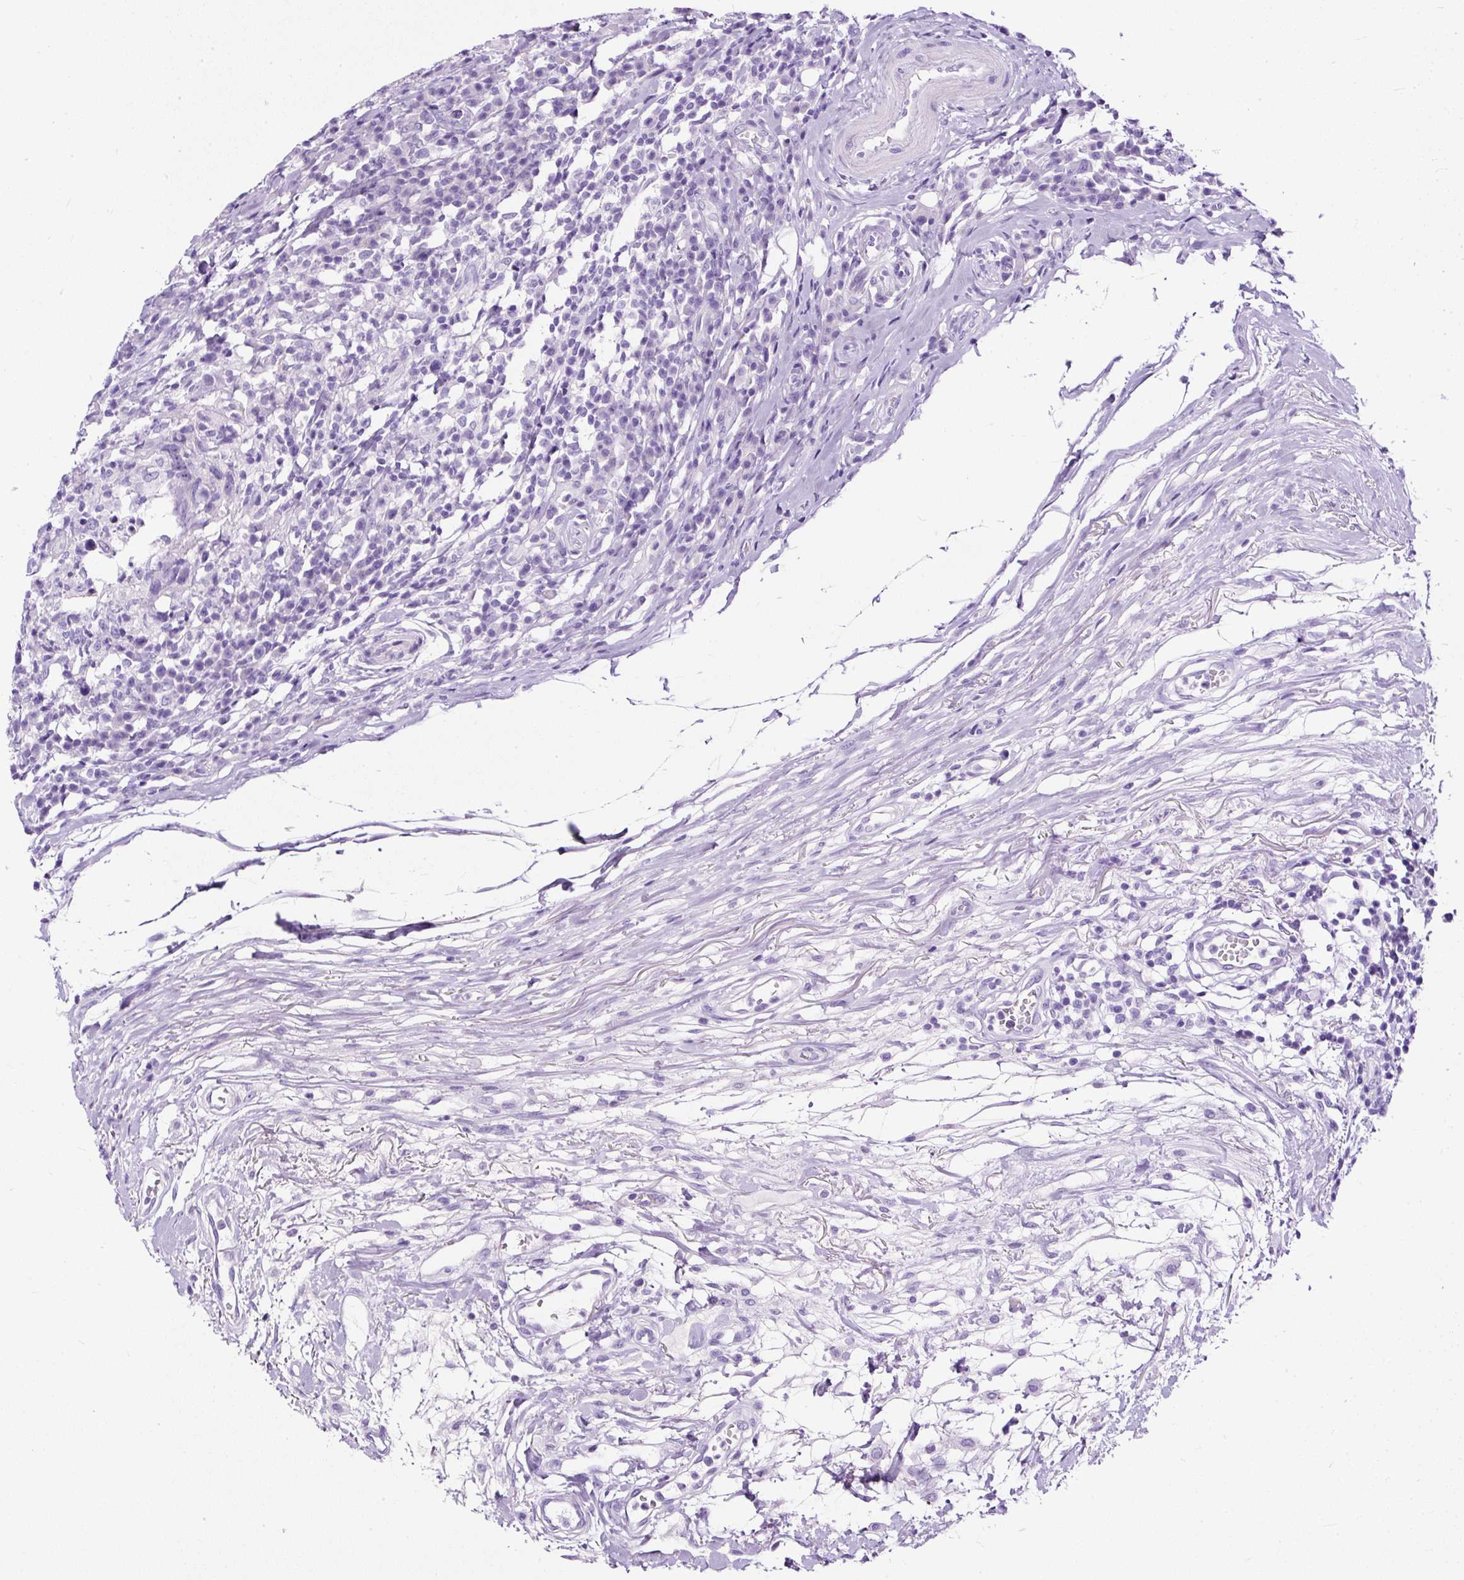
{"staining": {"intensity": "negative", "quantity": "none", "location": "none"}, "tissue": "head and neck cancer", "cell_type": "Tumor cells", "image_type": "cancer", "snomed": [{"axis": "morphology", "description": "Squamous cell carcinoma, NOS"}, {"axis": "topography", "description": "Head-Neck"}], "caption": "Immunohistochemical staining of squamous cell carcinoma (head and neck) displays no significant staining in tumor cells. (Brightfield microscopy of DAB immunohistochemistry at high magnification).", "gene": "STOX2", "patient": {"sex": "male", "age": 66}}